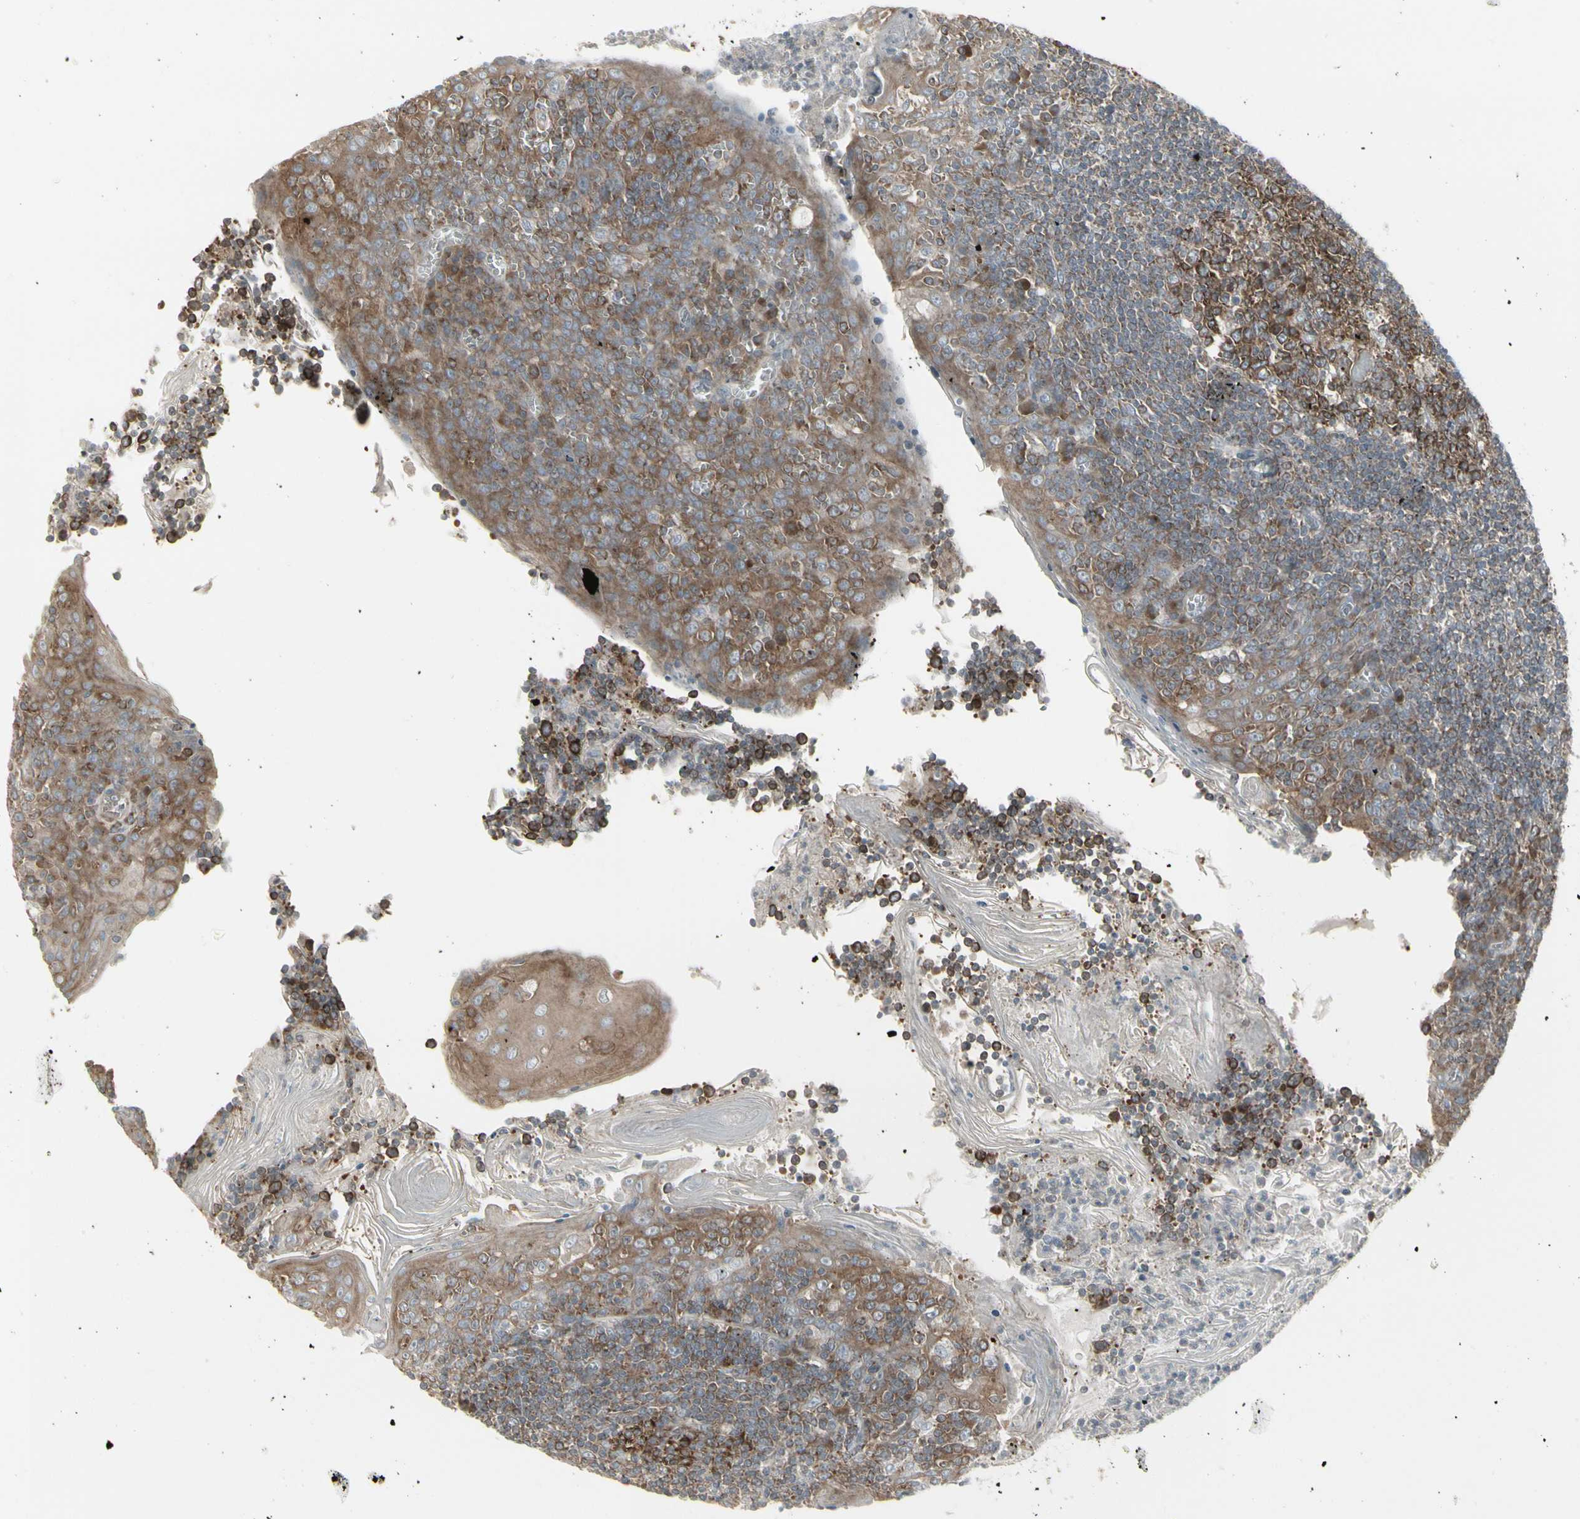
{"staining": {"intensity": "strong", "quantity": ">75%", "location": "cytoplasmic/membranous"}, "tissue": "tonsil", "cell_type": "Germinal center cells", "image_type": "normal", "snomed": [{"axis": "morphology", "description": "Normal tissue, NOS"}, {"axis": "topography", "description": "Tonsil"}], "caption": "A high-resolution histopathology image shows immunohistochemistry staining of unremarkable tonsil, which shows strong cytoplasmic/membranous expression in about >75% of germinal center cells. The protein is shown in brown color, while the nuclei are stained blue.", "gene": "EPS15", "patient": {"sex": "male", "age": 31}}